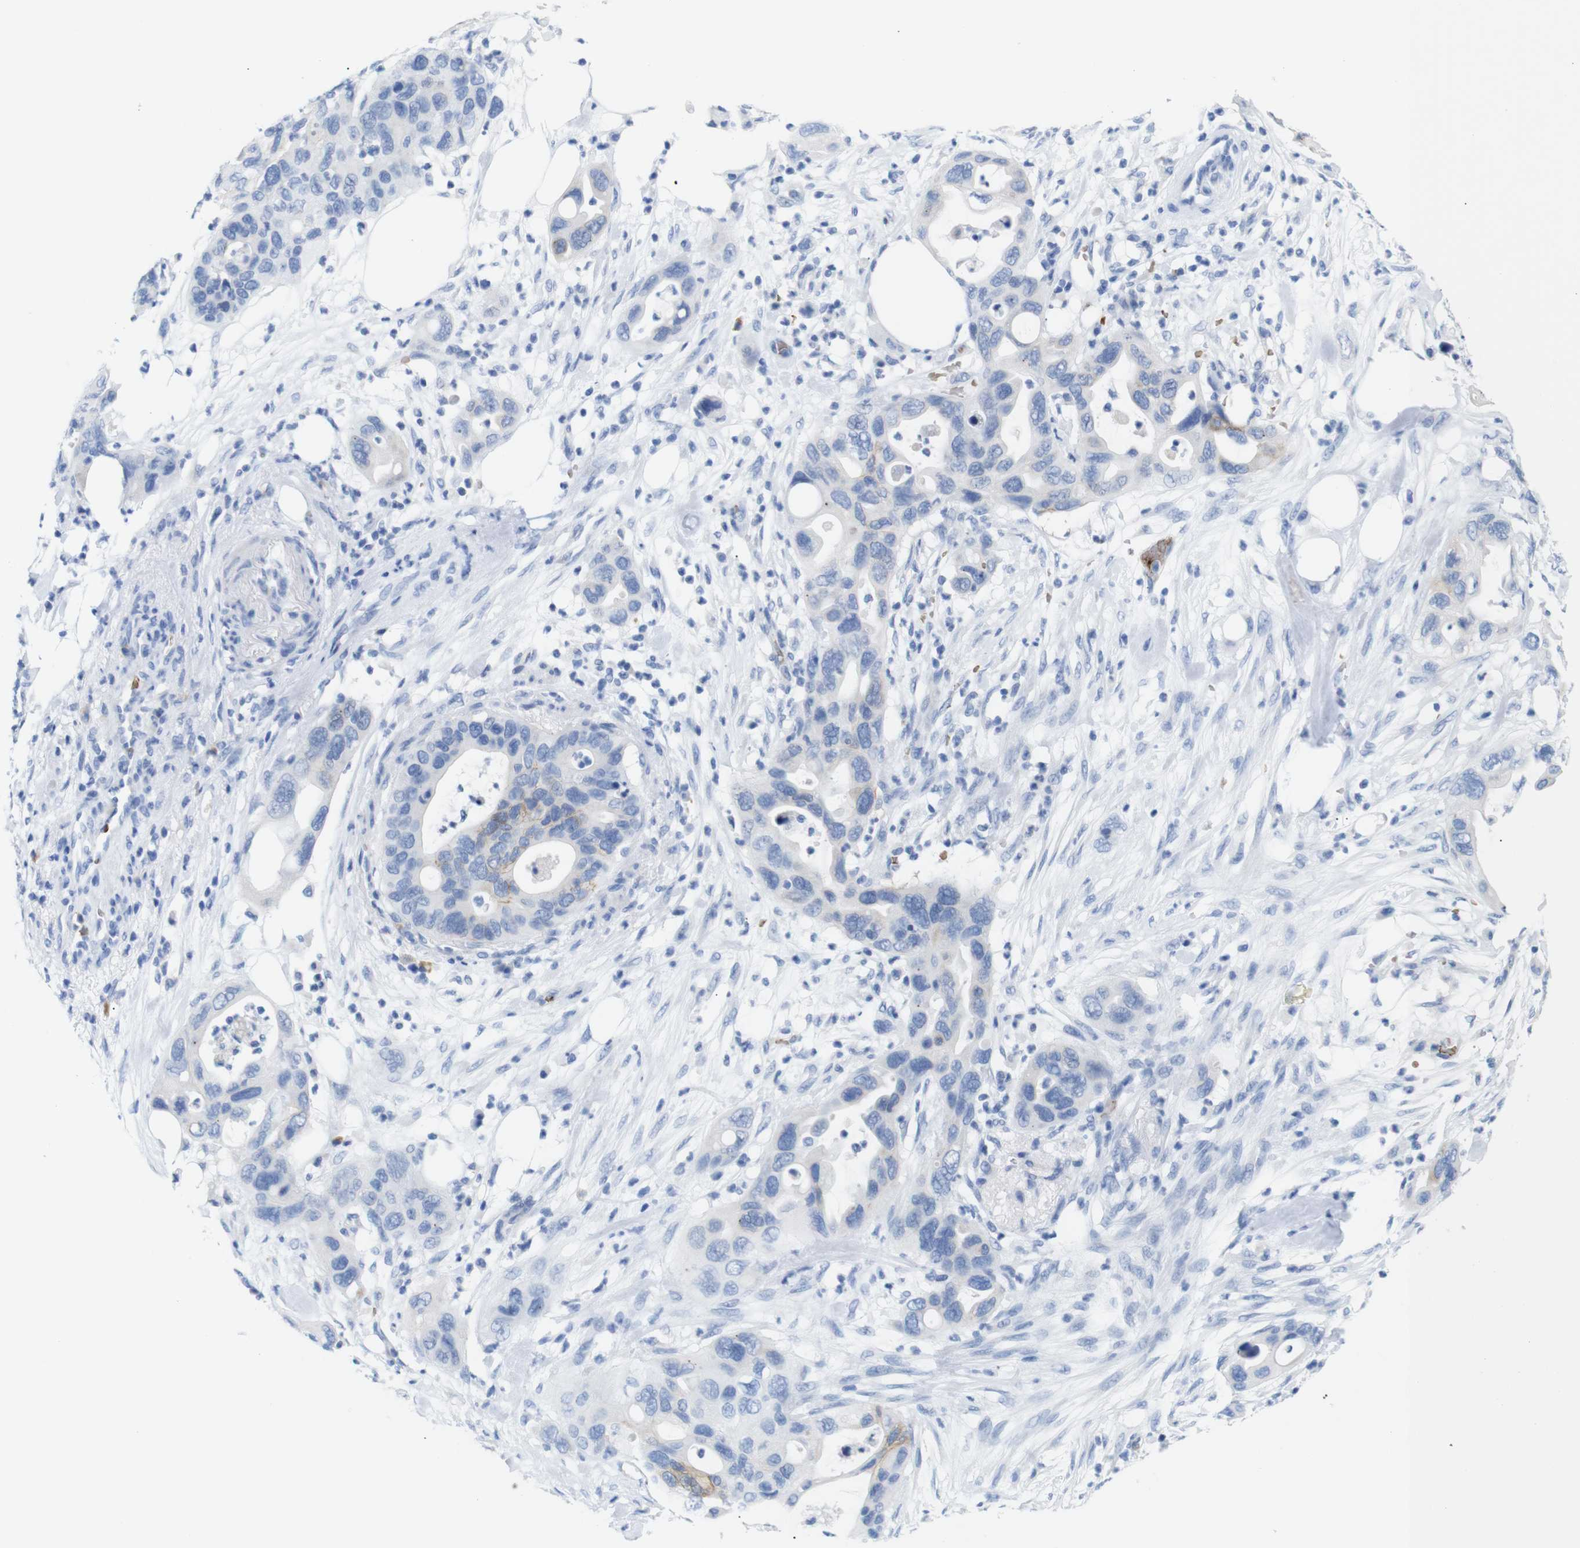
{"staining": {"intensity": "negative", "quantity": "none", "location": "none"}, "tissue": "pancreatic cancer", "cell_type": "Tumor cells", "image_type": "cancer", "snomed": [{"axis": "morphology", "description": "Adenocarcinoma, NOS"}, {"axis": "topography", "description": "Pancreas"}], "caption": "Adenocarcinoma (pancreatic) was stained to show a protein in brown. There is no significant expression in tumor cells.", "gene": "ERVMER34-1", "patient": {"sex": "female", "age": 71}}